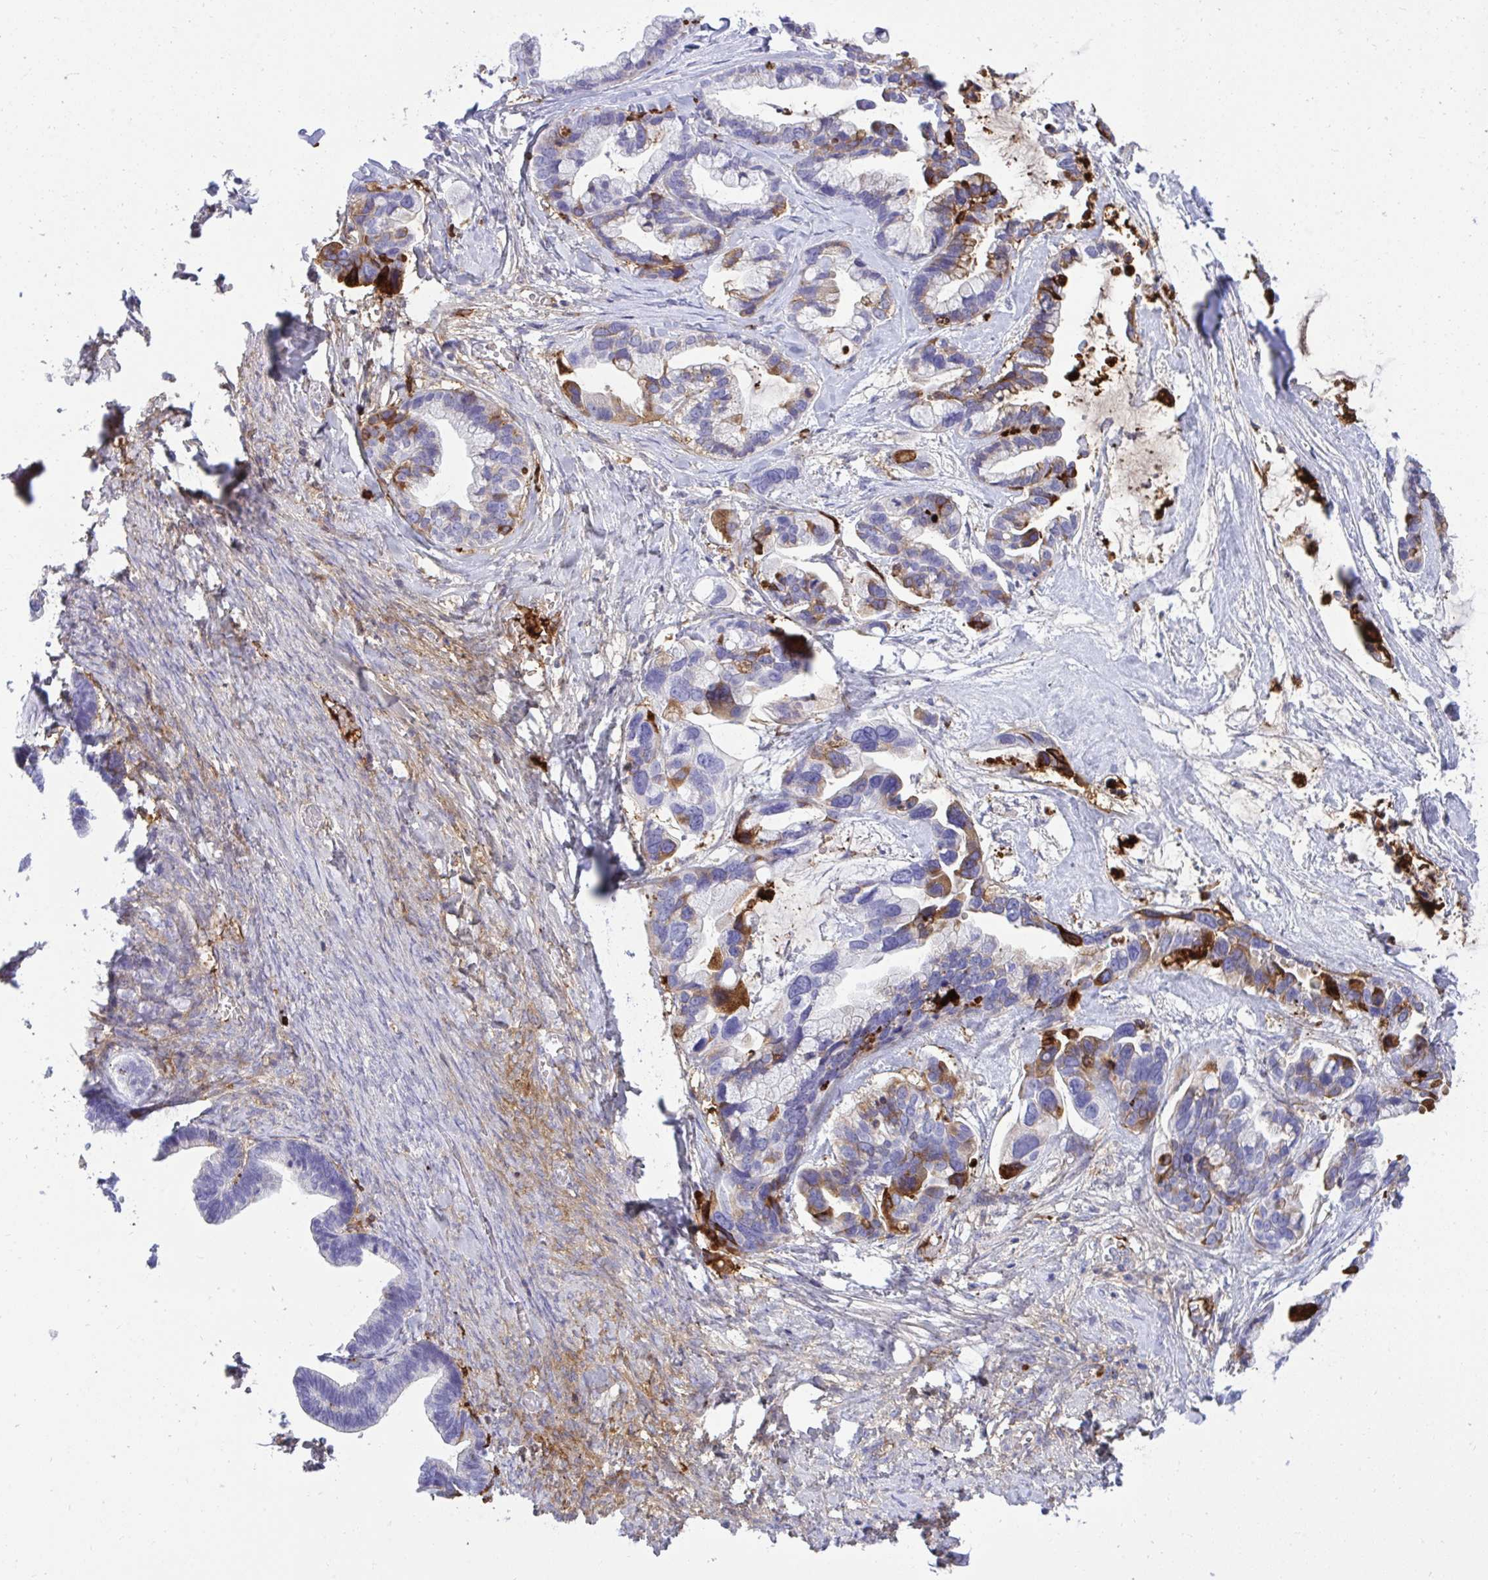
{"staining": {"intensity": "strong", "quantity": "<25%", "location": "cytoplasmic/membranous"}, "tissue": "ovarian cancer", "cell_type": "Tumor cells", "image_type": "cancer", "snomed": [{"axis": "morphology", "description": "Cystadenocarcinoma, serous, NOS"}, {"axis": "topography", "description": "Ovary"}], "caption": "Protein analysis of ovarian cancer tissue demonstrates strong cytoplasmic/membranous expression in about <25% of tumor cells.", "gene": "F2", "patient": {"sex": "female", "age": 56}}